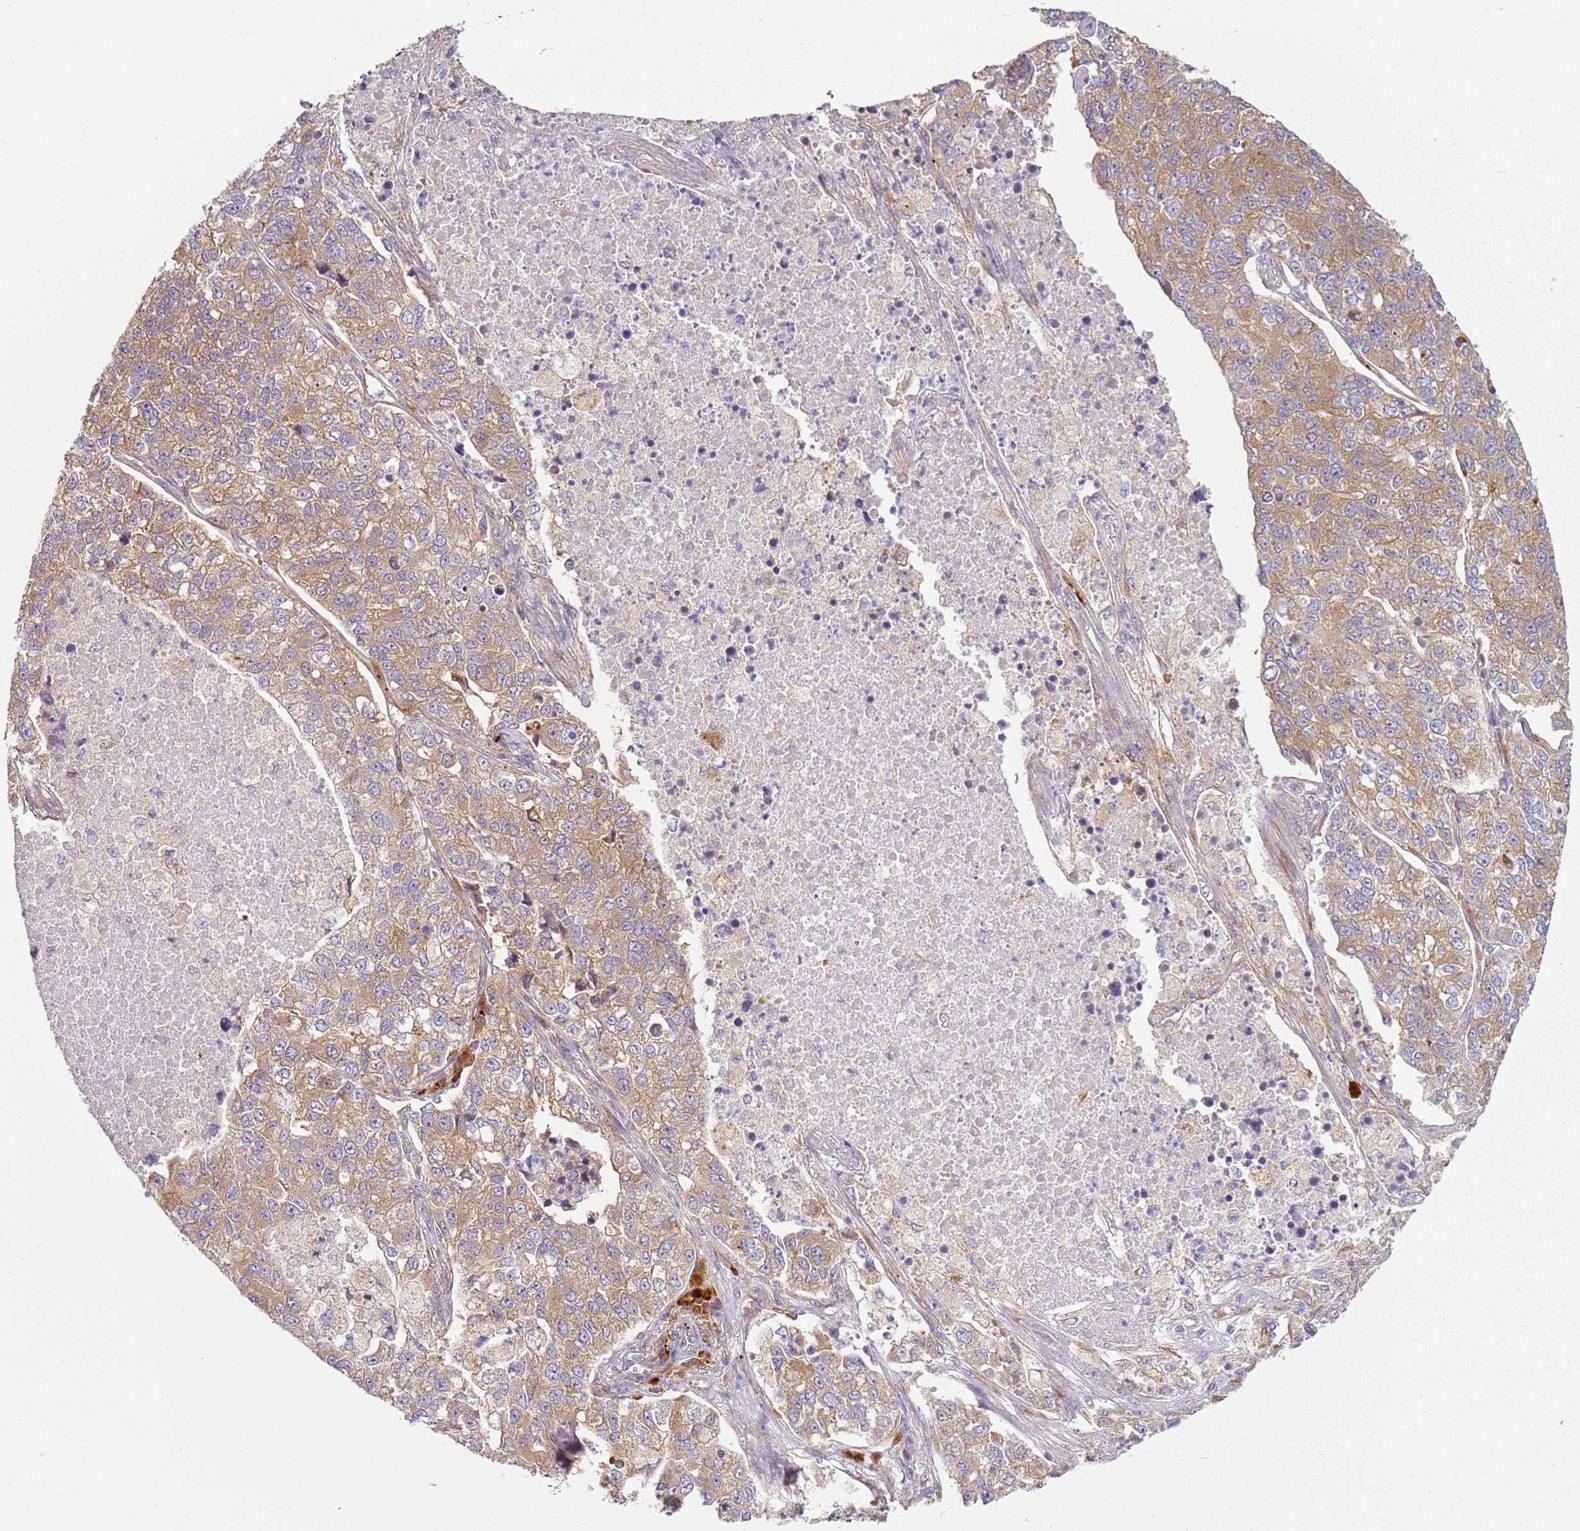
{"staining": {"intensity": "moderate", "quantity": ">75%", "location": "cytoplasmic/membranous"}, "tissue": "lung cancer", "cell_type": "Tumor cells", "image_type": "cancer", "snomed": [{"axis": "morphology", "description": "Adenocarcinoma, NOS"}, {"axis": "topography", "description": "Lung"}], "caption": "Immunohistochemistry staining of adenocarcinoma (lung), which exhibits medium levels of moderate cytoplasmic/membranous positivity in about >75% of tumor cells indicating moderate cytoplasmic/membranous protein expression. The staining was performed using DAB (brown) for protein detection and nuclei were counterstained in hematoxylin (blue).", "gene": "RPS28", "patient": {"sex": "male", "age": 49}}